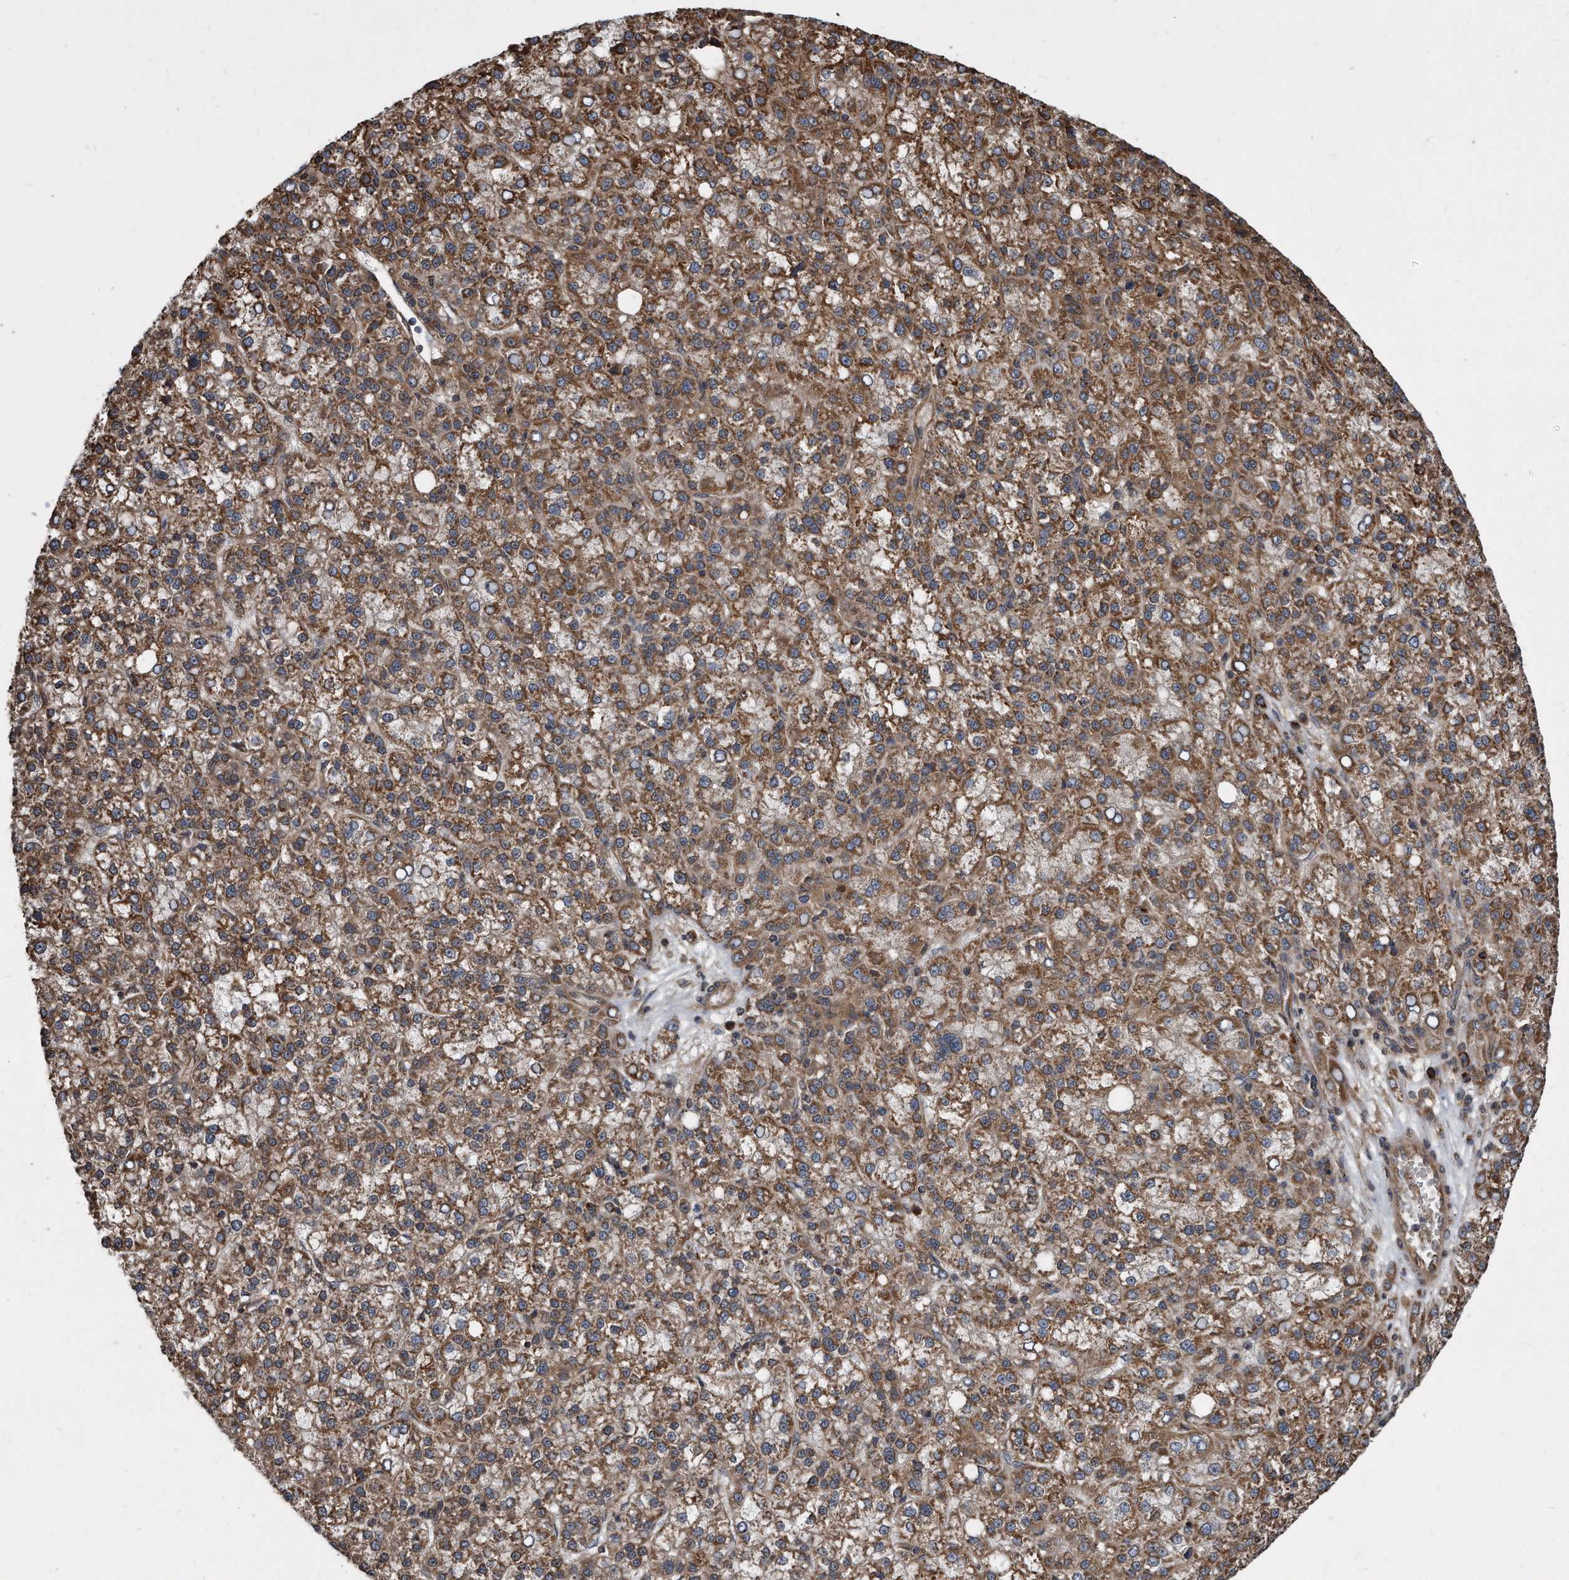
{"staining": {"intensity": "moderate", "quantity": ">75%", "location": "cytoplasmic/membranous"}, "tissue": "liver cancer", "cell_type": "Tumor cells", "image_type": "cancer", "snomed": [{"axis": "morphology", "description": "Carcinoma, Hepatocellular, NOS"}, {"axis": "topography", "description": "Liver"}], "caption": "Liver cancer was stained to show a protein in brown. There is medium levels of moderate cytoplasmic/membranous staining in about >75% of tumor cells.", "gene": "FAM136A", "patient": {"sex": "female", "age": 58}}